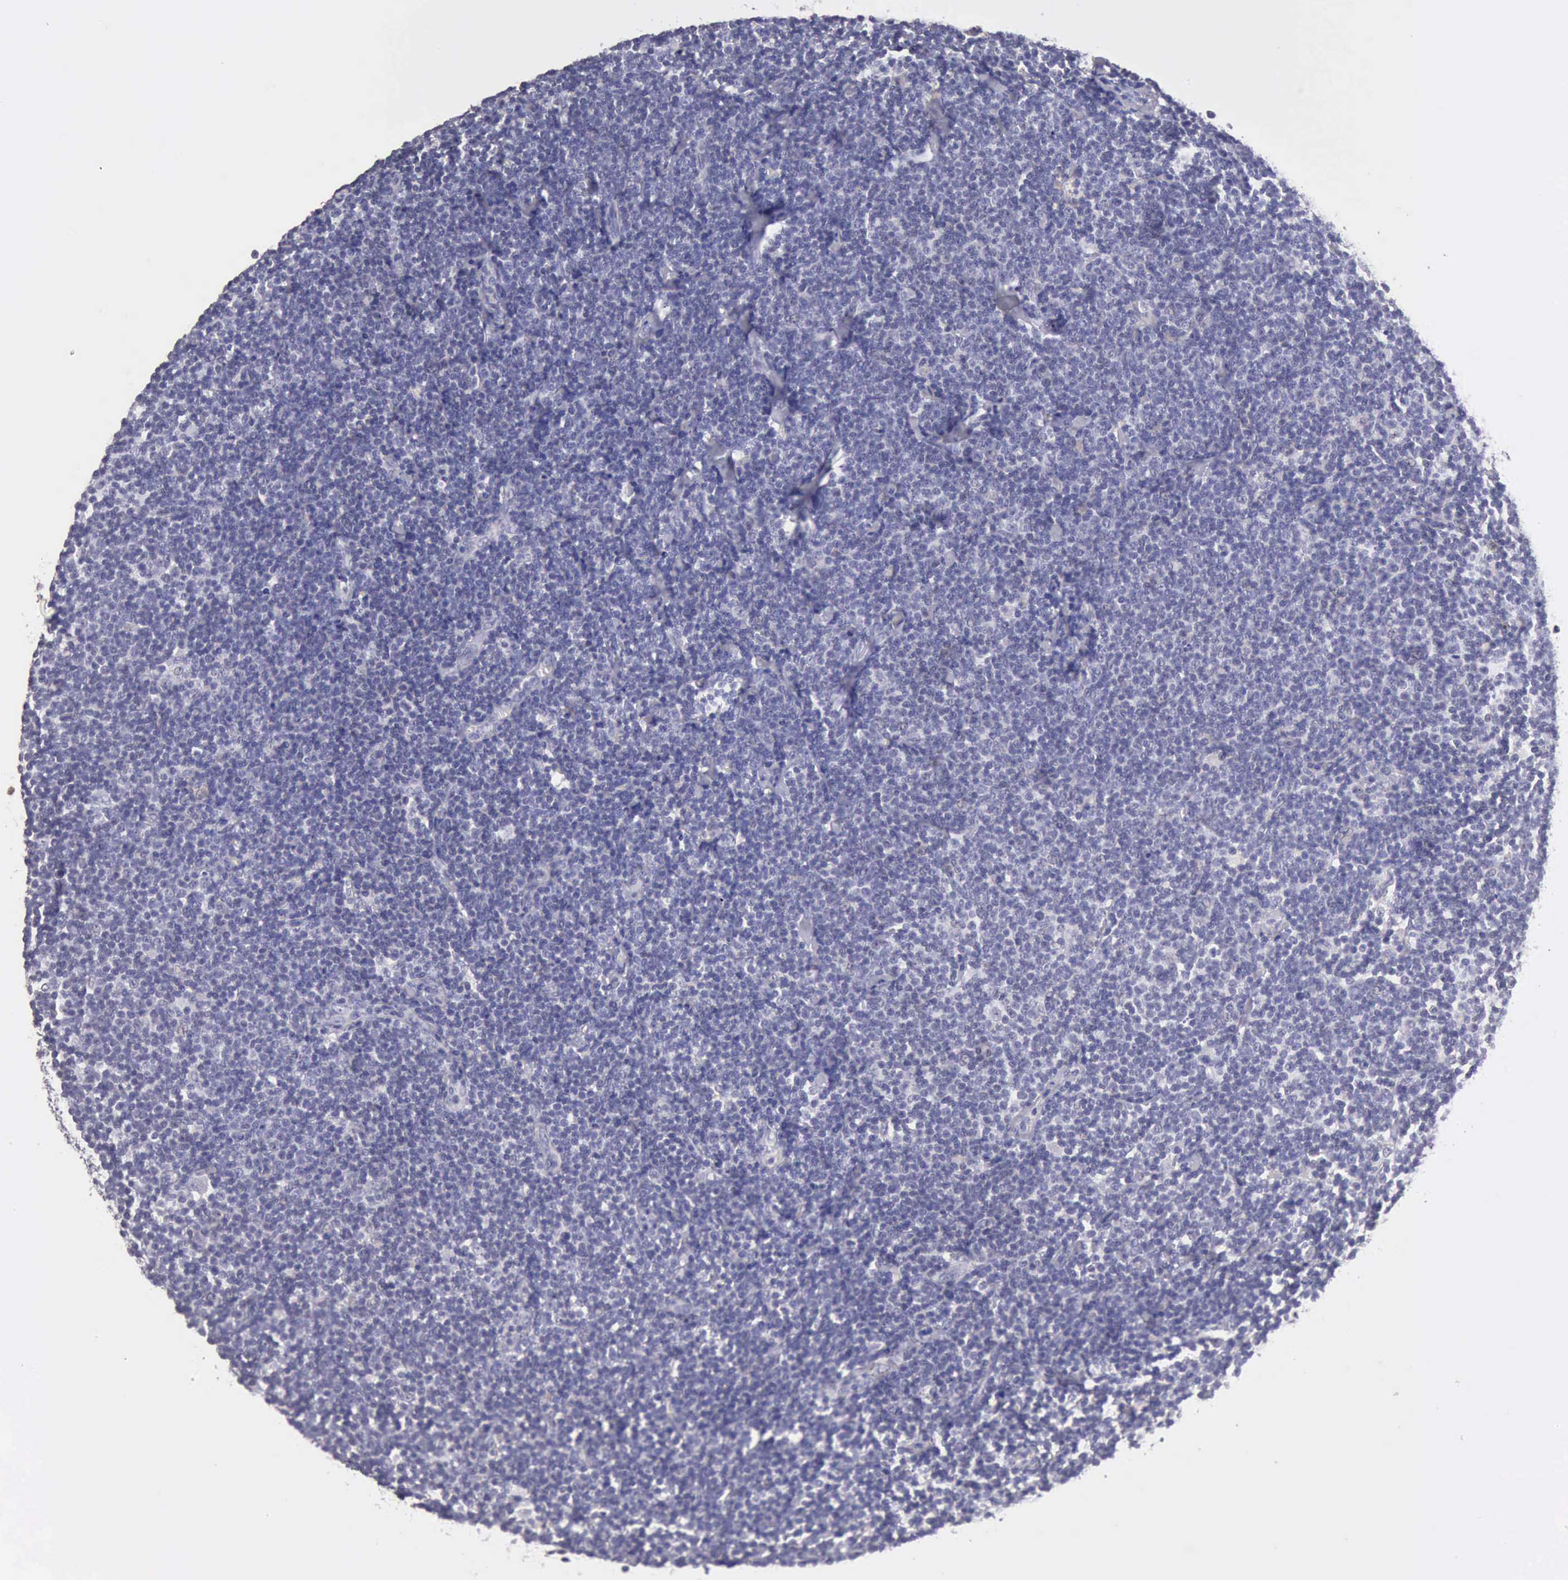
{"staining": {"intensity": "negative", "quantity": "none", "location": "none"}, "tissue": "lymphoma", "cell_type": "Tumor cells", "image_type": "cancer", "snomed": [{"axis": "morphology", "description": "Malignant lymphoma, non-Hodgkin's type, Low grade"}, {"axis": "topography", "description": "Lymph node"}], "caption": "This is a histopathology image of immunohistochemistry staining of lymphoma, which shows no staining in tumor cells. The staining was performed using DAB to visualize the protein expression in brown, while the nuclei were stained in blue with hematoxylin (Magnification: 20x).", "gene": "KCND1", "patient": {"sex": "male", "age": 65}}